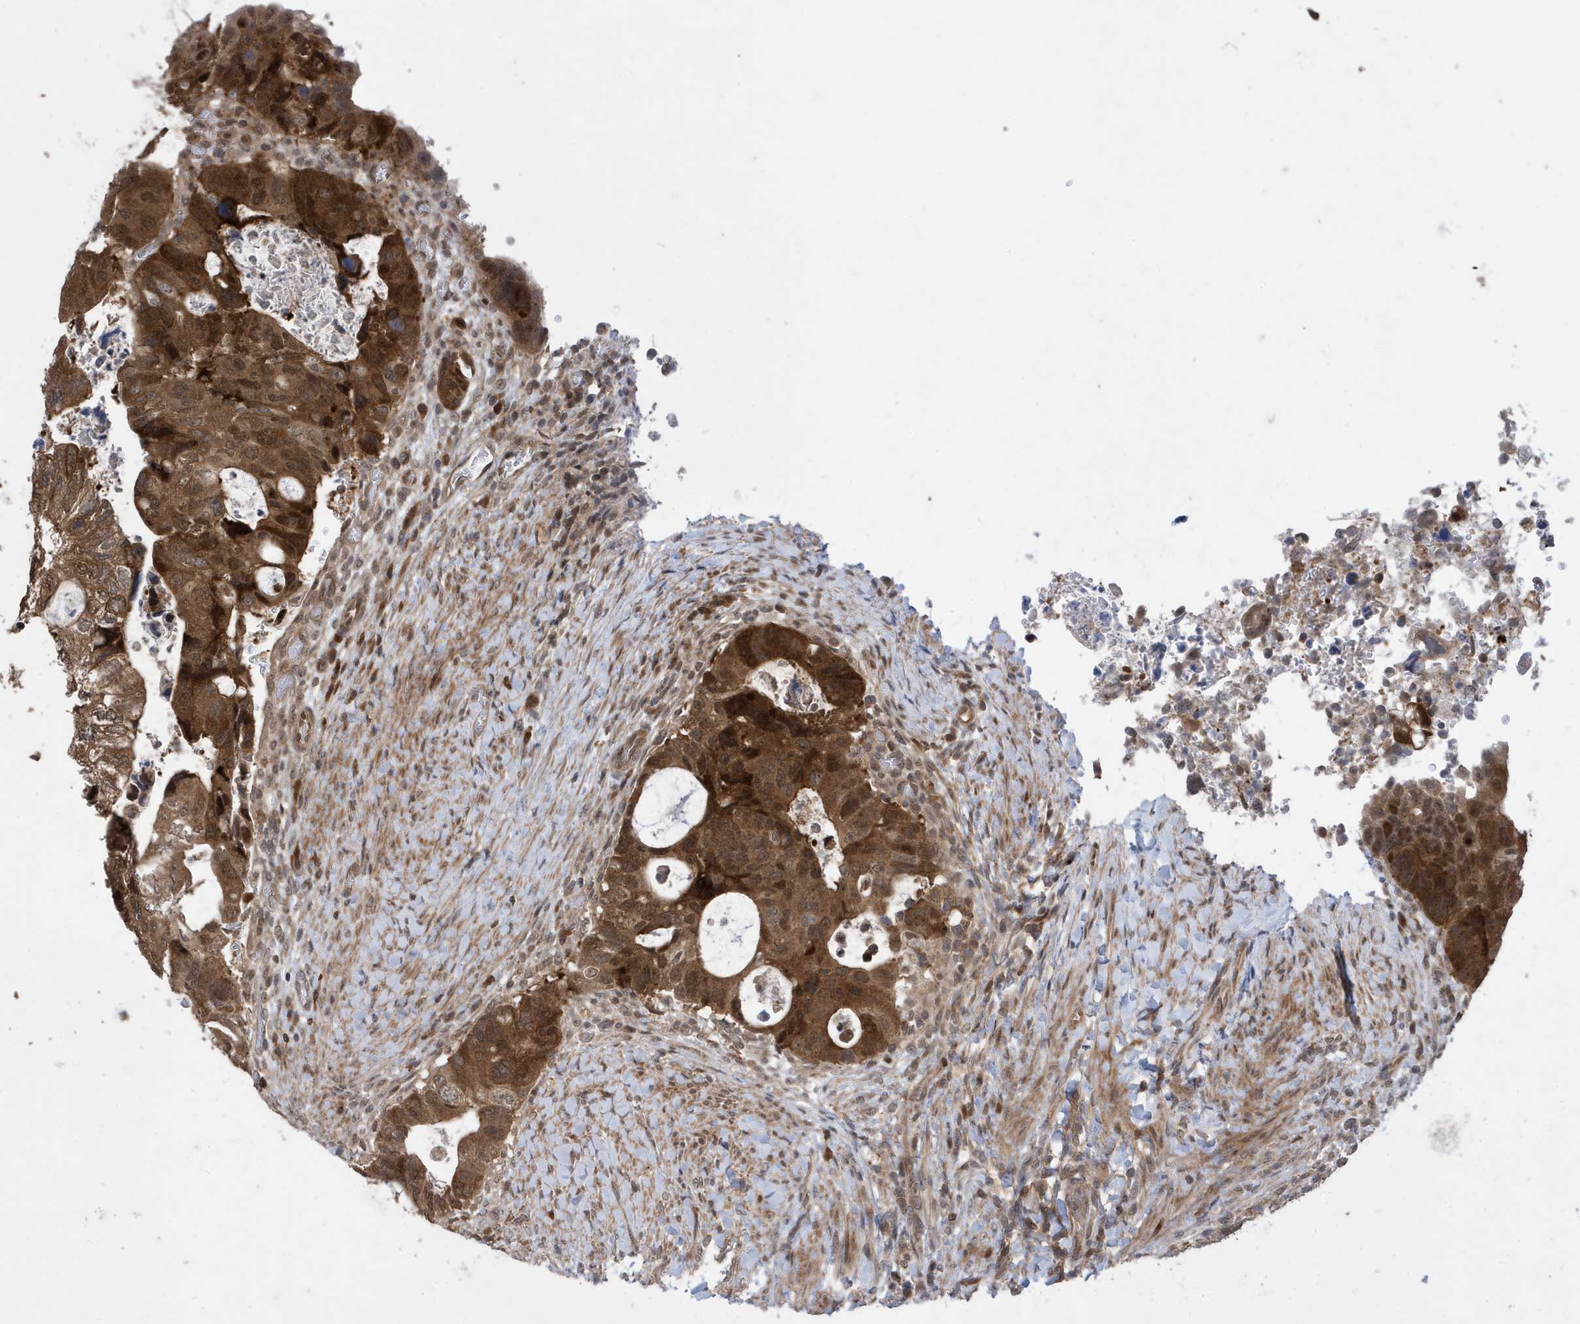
{"staining": {"intensity": "moderate", "quantity": ">75%", "location": "cytoplasmic/membranous,nuclear"}, "tissue": "colorectal cancer", "cell_type": "Tumor cells", "image_type": "cancer", "snomed": [{"axis": "morphology", "description": "Adenocarcinoma, NOS"}, {"axis": "topography", "description": "Rectum"}], "caption": "This is a photomicrograph of immunohistochemistry staining of colorectal adenocarcinoma, which shows moderate staining in the cytoplasmic/membranous and nuclear of tumor cells.", "gene": "UBQLN1", "patient": {"sex": "male", "age": 59}}